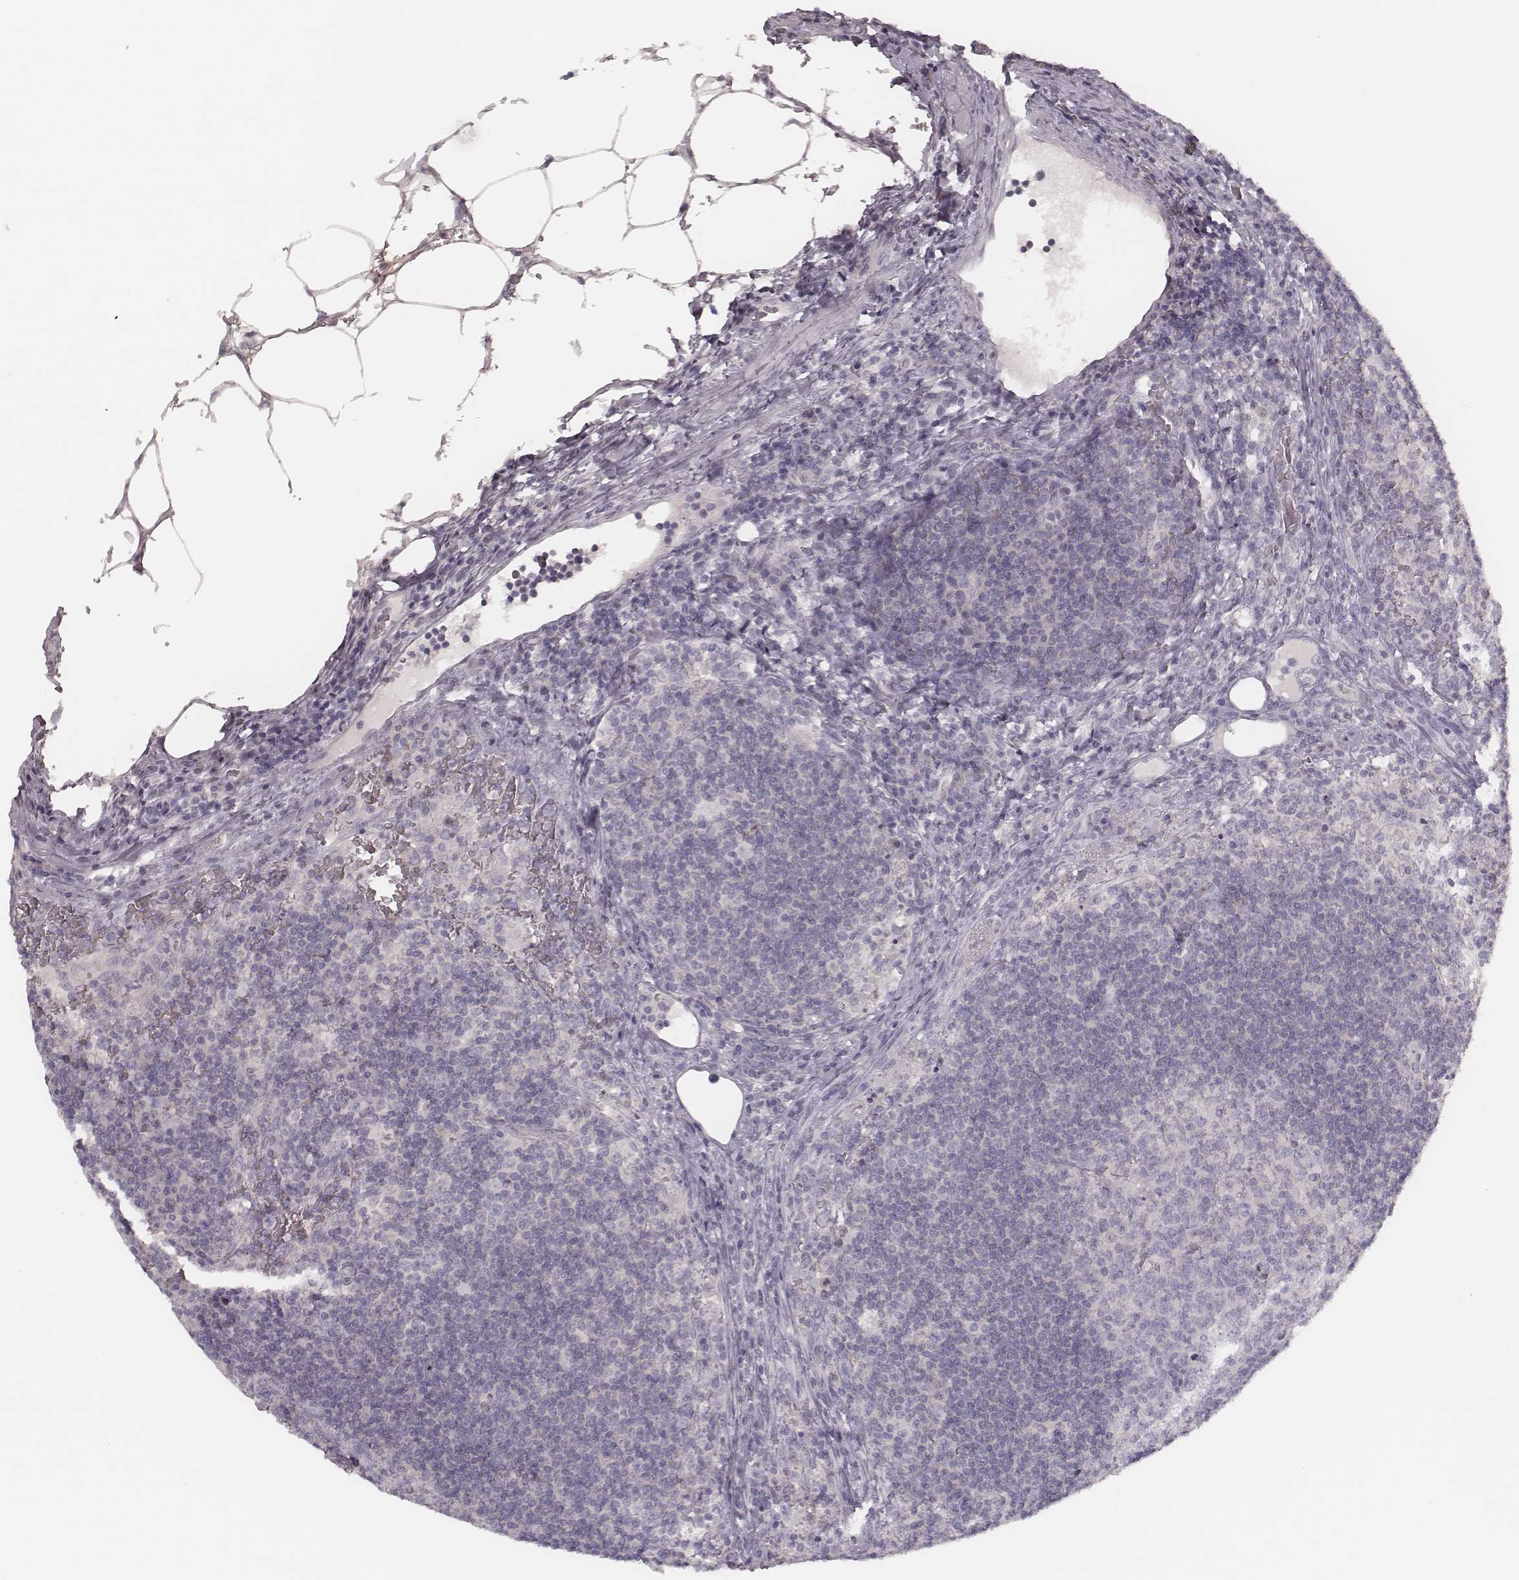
{"staining": {"intensity": "negative", "quantity": "none", "location": "none"}, "tissue": "lymph node", "cell_type": "Germinal center cells", "image_type": "normal", "snomed": [{"axis": "morphology", "description": "Normal tissue, NOS"}, {"axis": "topography", "description": "Lymph node"}], "caption": "Immunohistochemistry micrograph of unremarkable lymph node: human lymph node stained with DAB exhibits no significant protein positivity in germinal center cells.", "gene": "MSX1", "patient": {"sex": "male", "age": 67}}